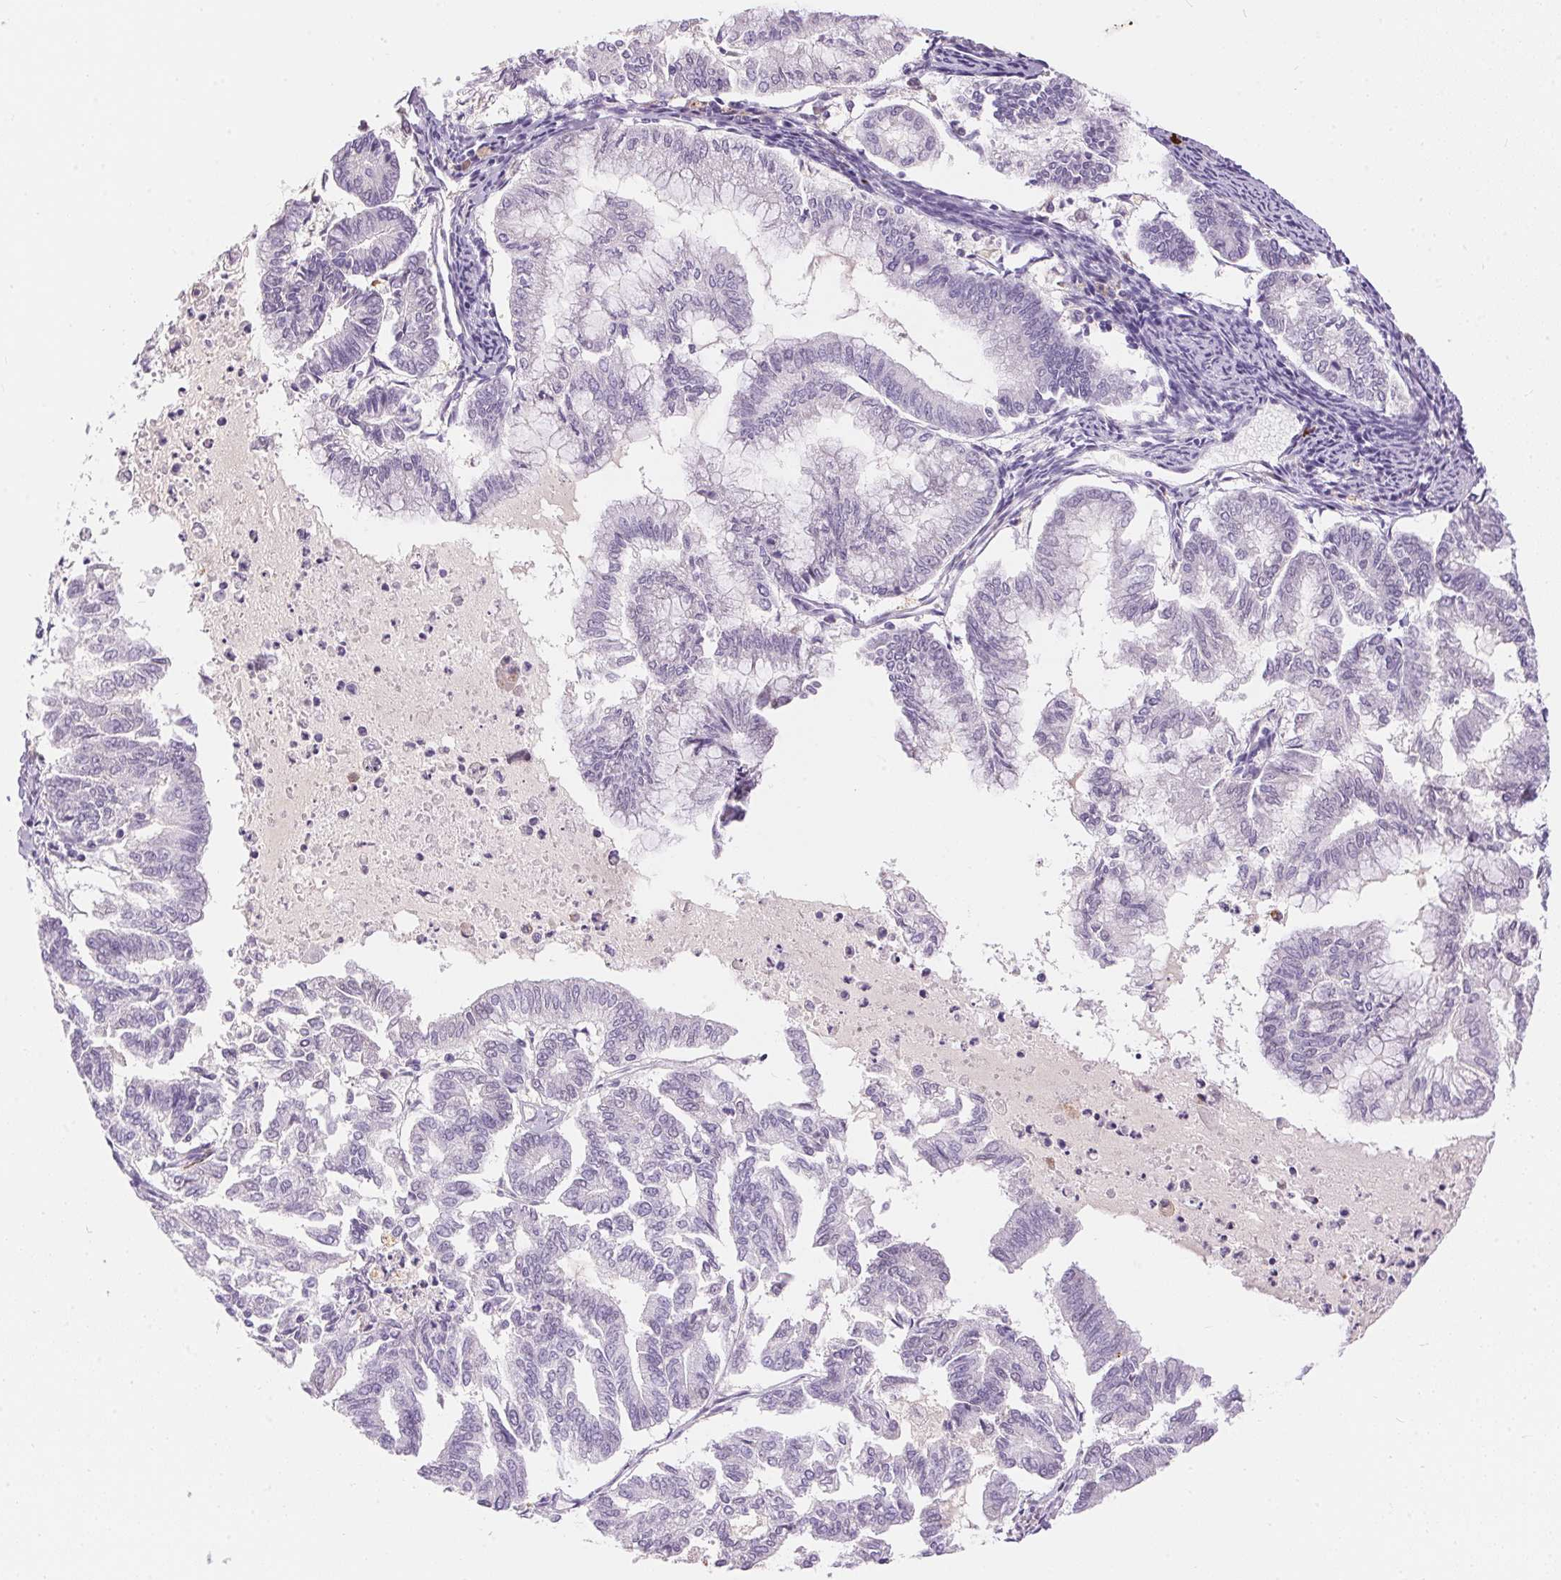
{"staining": {"intensity": "negative", "quantity": "none", "location": "none"}, "tissue": "endometrial cancer", "cell_type": "Tumor cells", "image_type": "cancer", "snomed": [{"axis": "morphology", "description": "Adenocarcinoma, NOS"}, {"axis": "topography", "description": "Endometrium"}], "caption": "Protein analysis of endometrial adenocarcinoma shows no significant positivity in tumor cells. (Brightfield microscopy of DAB (3,3'-diaminobenzidine) IHC at high magnification).", "gene": "PNLIPRP3", "patient": {"sex": "female", "age": 79}}